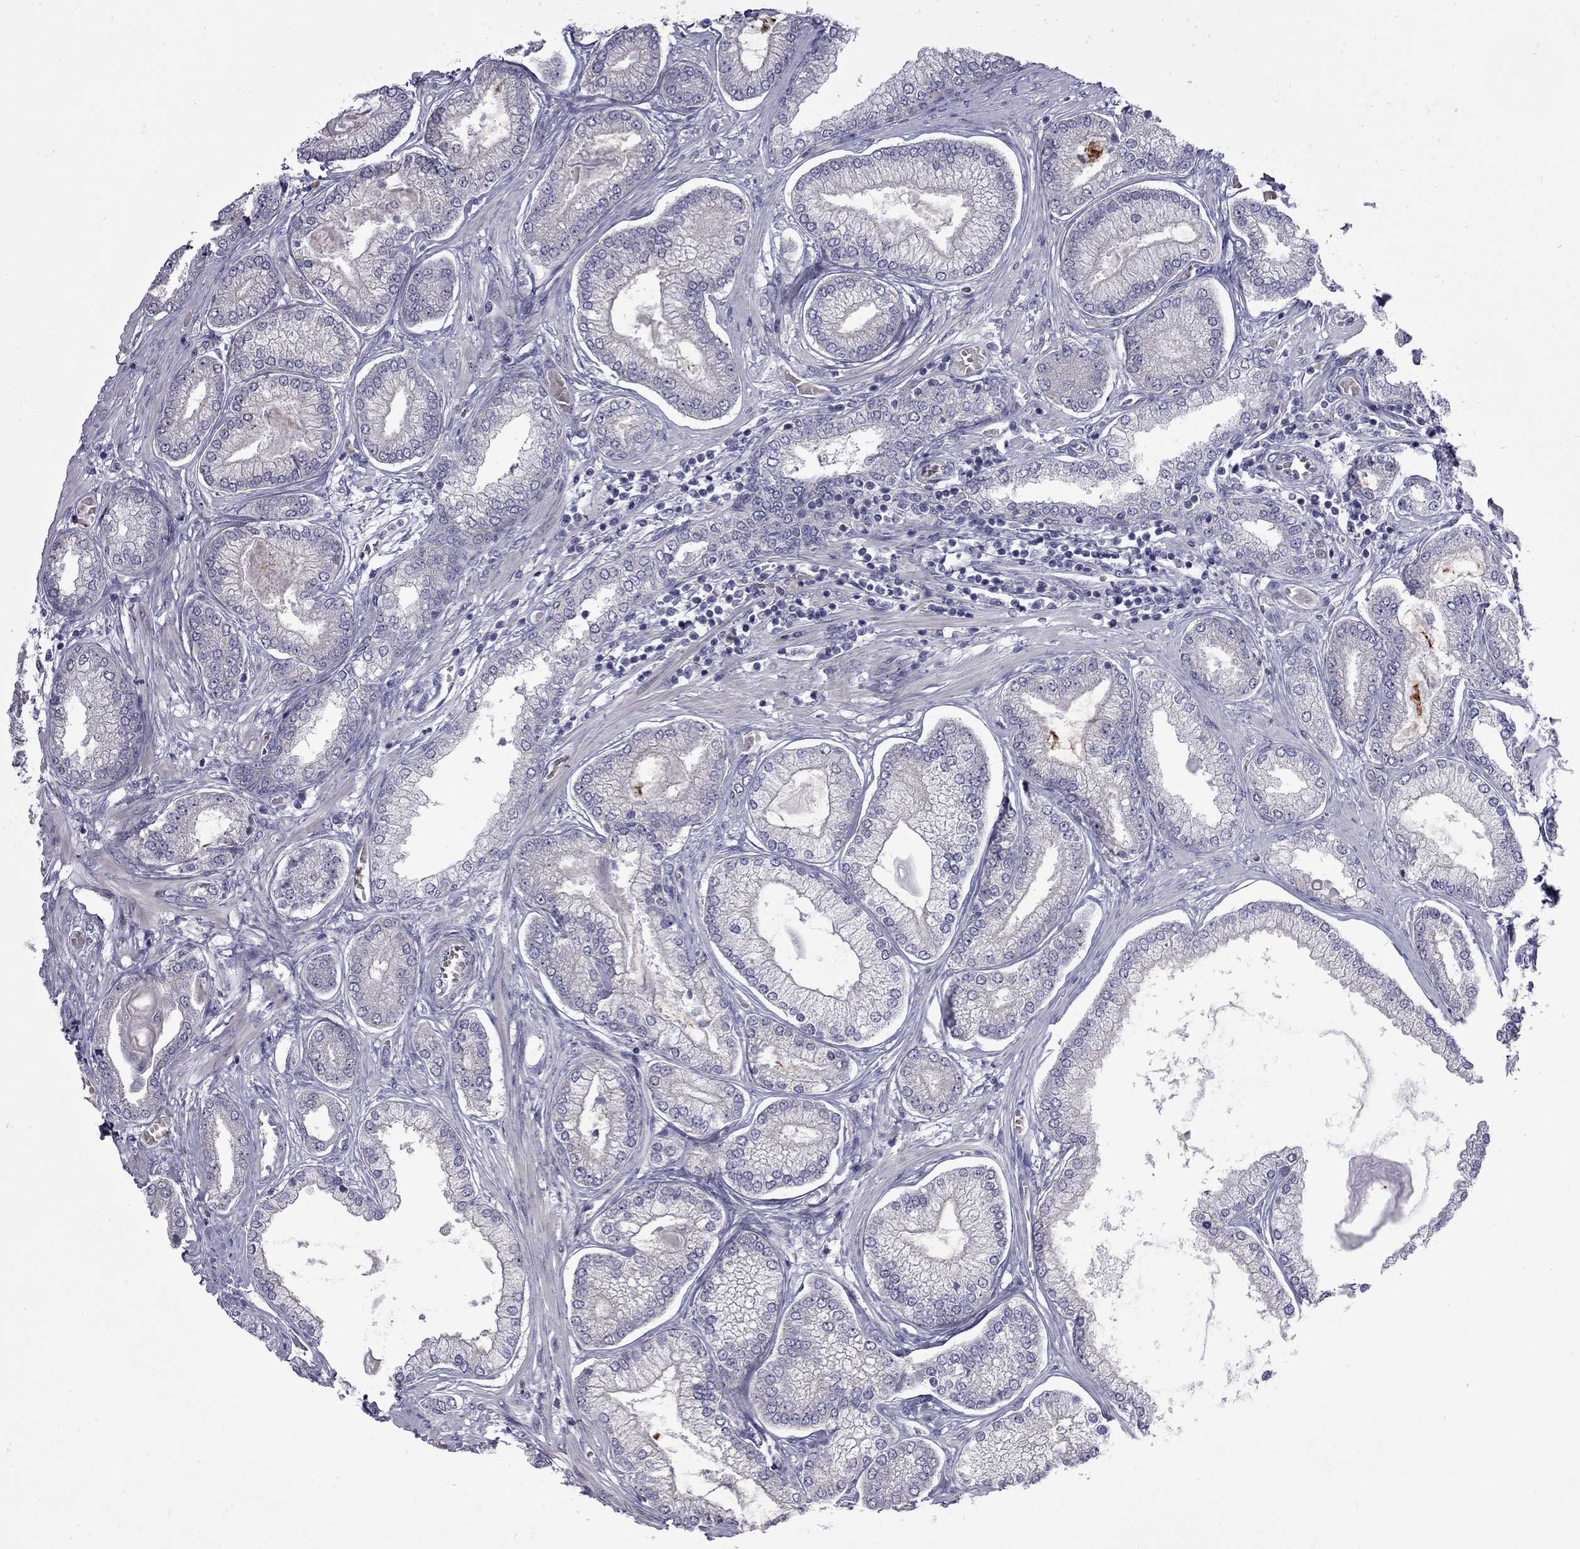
{"staining": {"intensity": "negative", "quantity": "none", "location": "none"}, "tissue": "prostate cancer", "cell_type": "Tumor cells", "image_type": "cancer", "snomed": [{"axis": "morphology", "description": "Adenocarcinoma, Low grade"}, {"axis": "topography", "description": "Prostate"}], "caption": "Immunohistochemistry (IHC) micrograph of prostate cancer (low-grade adenocarcinoma) stained for a protein (brown), which demonstrates no staining in tumor cells.", "gene": "NRARP", "patient": {"sex": "male", "age": 57}}